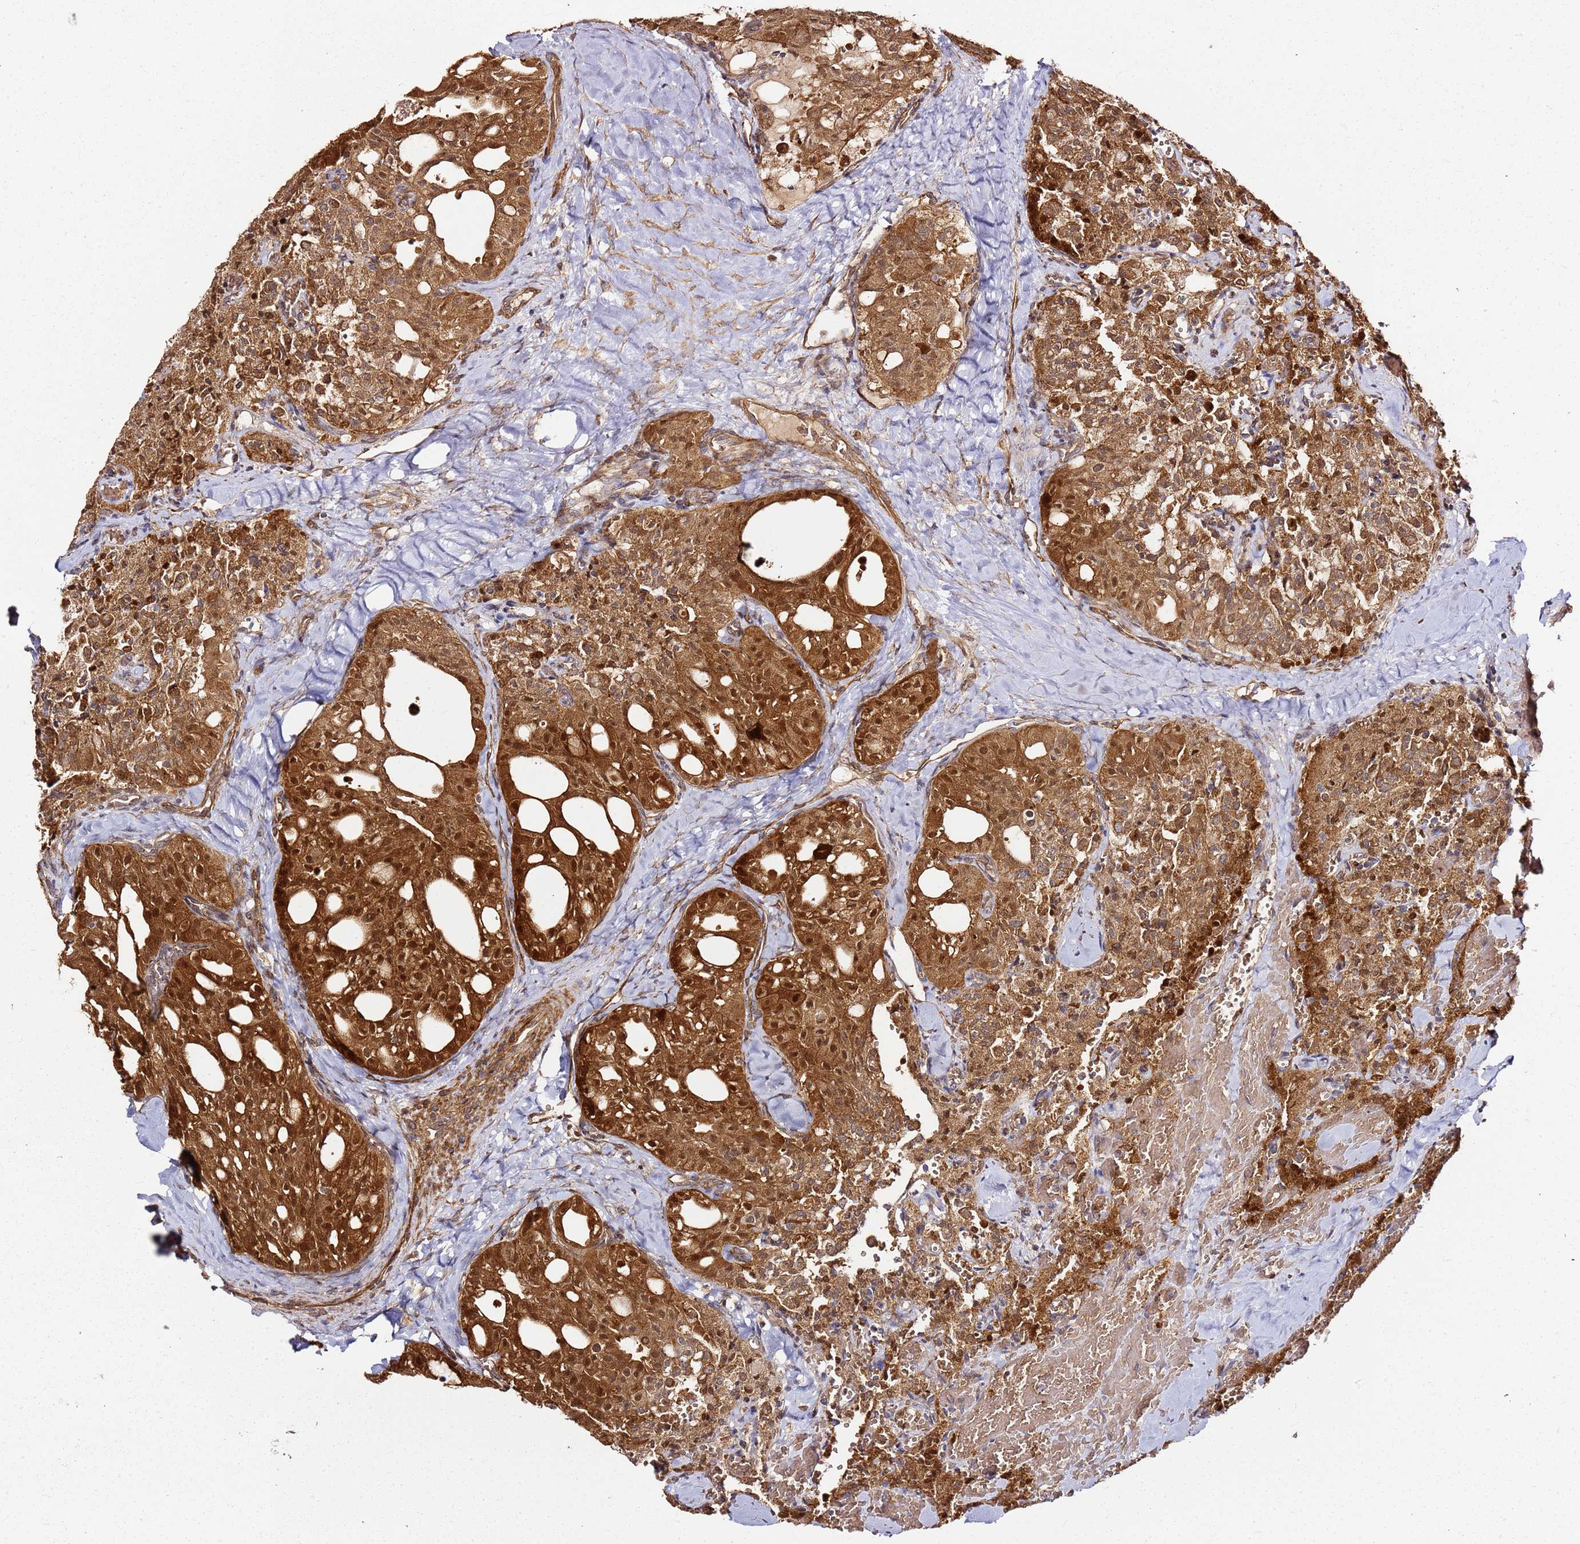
{"staining": {"intensity": "strong", "quantity": ">75%", "location": "cytoplasmic/membranous,nuclear"}, "tissue": "thyroid cancer", "cell_type": "Tumor cells", "image_type": "cancer", "snomed": [{"axis": "morphology", "description": "Follicular adenoma carcinoma, NOS"}, {"axis": "topography", "description": "Thyroid gland"}], "caption": "Human follicular adenoma carcinoma (thyroid) stained with a protein marker demonstrates strong staining in tumor cells.", "gene": "TM2D2", "patient": {"sex": "male", "age": 75}}